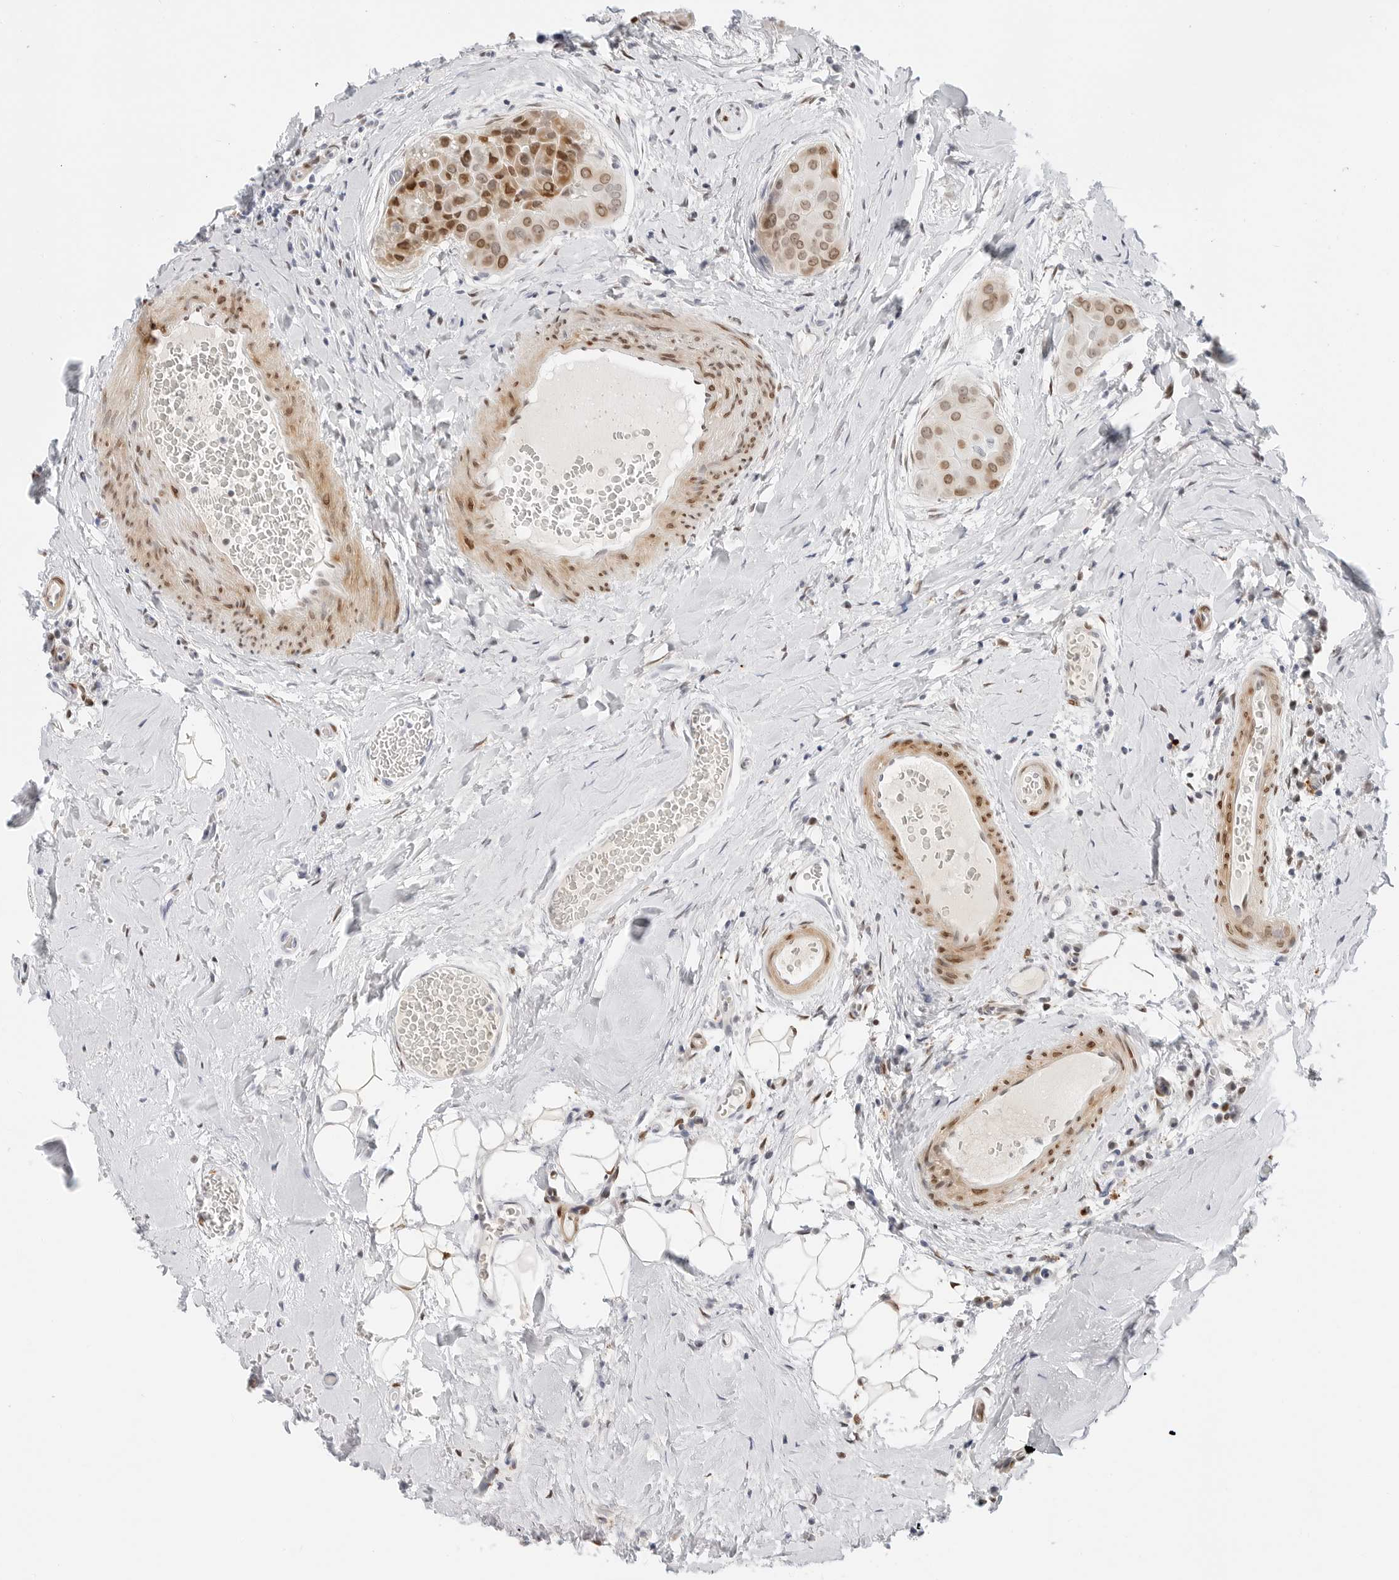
{"staining": {"intensity": "moderate", "quantity": ">75%", "location": "nuclear"}, "tissue": "thyroid cancer", "cell_type": "Tumor cells", "image_type": "cancer", "snomed": [{"axis": "morphology", "description": "Papillary adenocarcinoma, NOS"}, {"axis": "topography", "description": "Thyroid gland"}], "caption": "Protein staining of thyroid cancer tissue shows moderate nuclear staining in about >75% of tumor cells.", "gene": "SPIDR", "patient": {"sex": "male", "age": 33}}